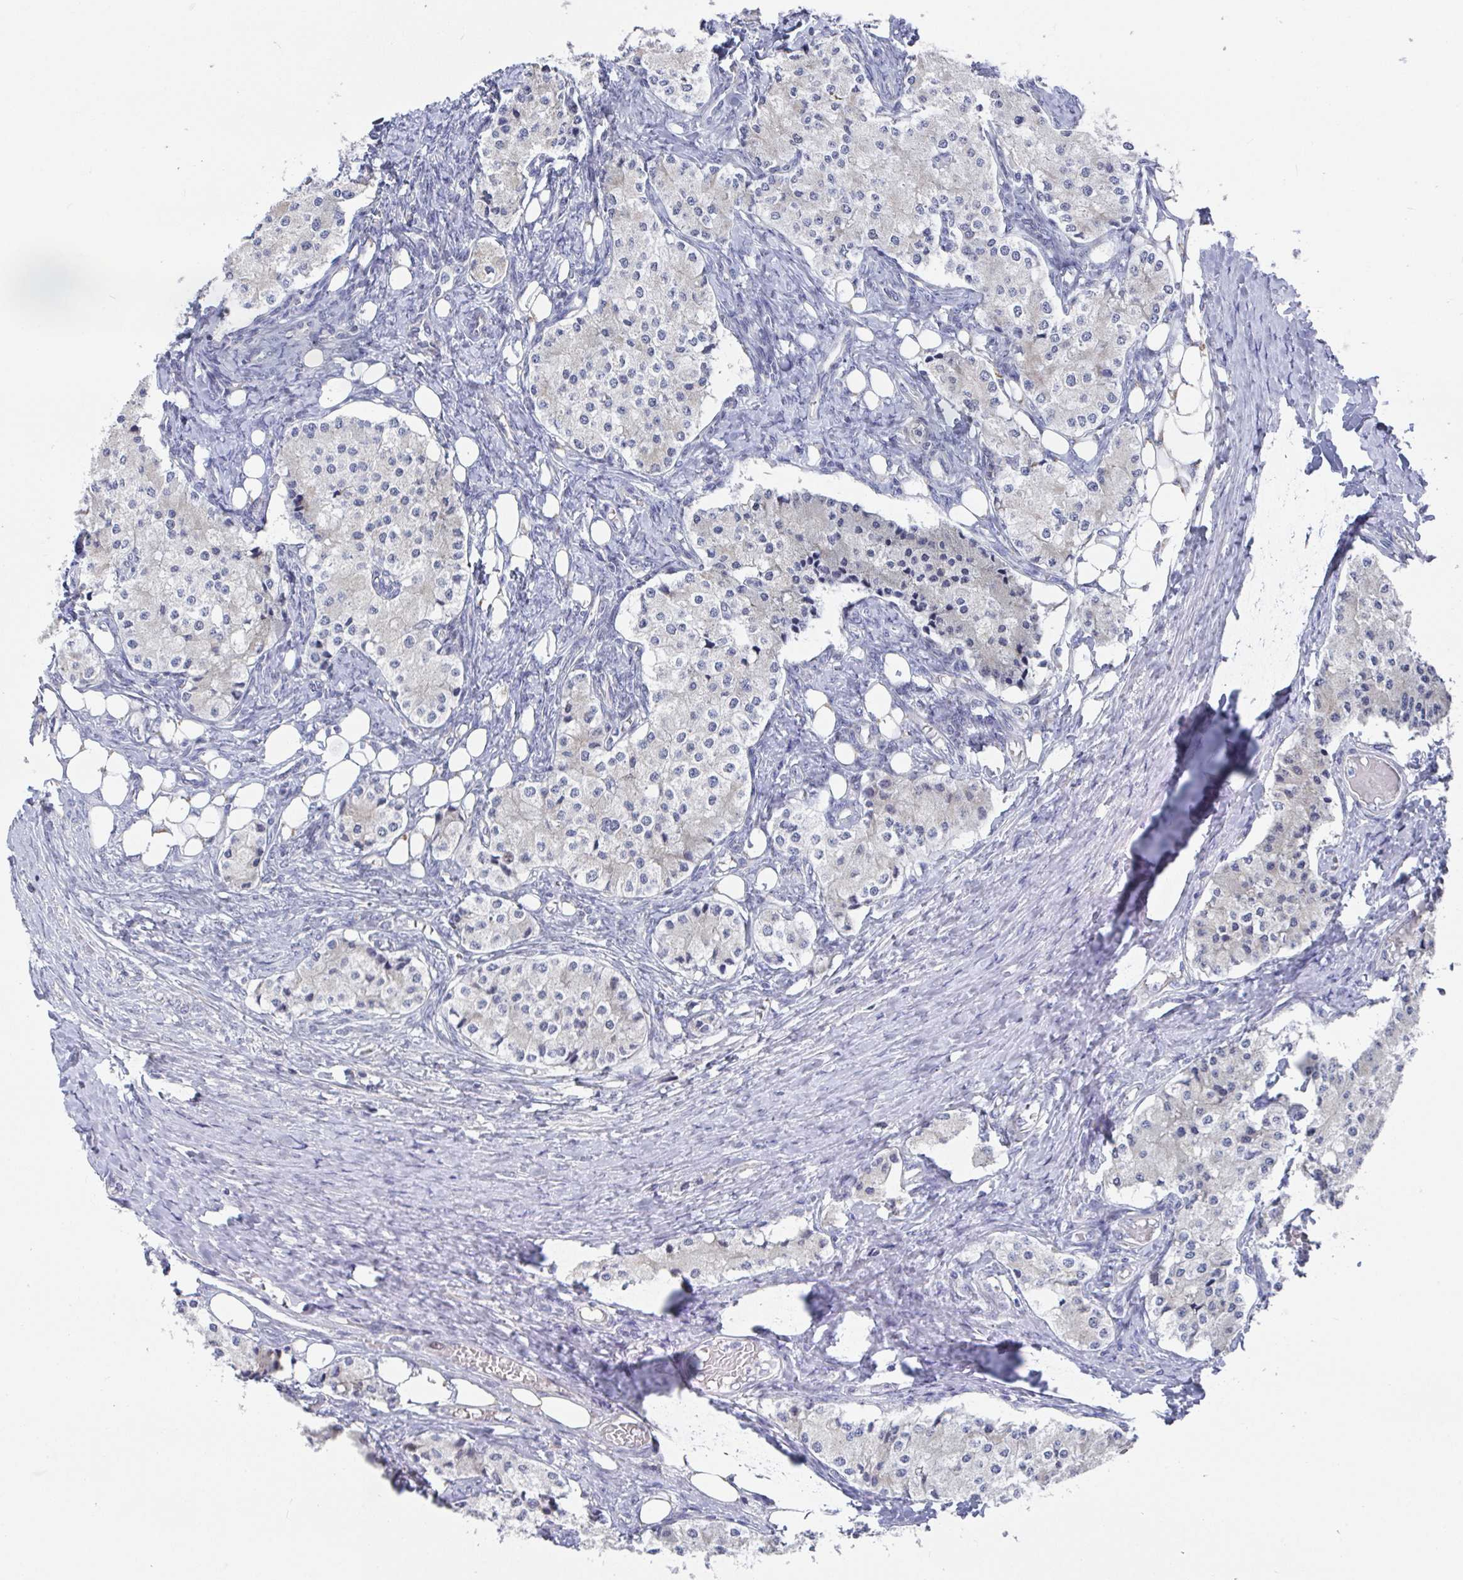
{"staining": {"intensity": "negative", "quantity": "none", "location": "none"}, "tissue": "carcinoid", "cell_type": "Tumor cells", "image_type": "cancer", "snomed": [{"axis": "morphology", "description": "Carcinoid, malignant, NOS"}, {"axis": "topography", "description": "Colon"}], "caption": "The image reveals no significant positivity in tumor cells of carcinoid (malignant).", "gene": "ATP5F1C", "patient": {"sex": "female", "age": 52}}